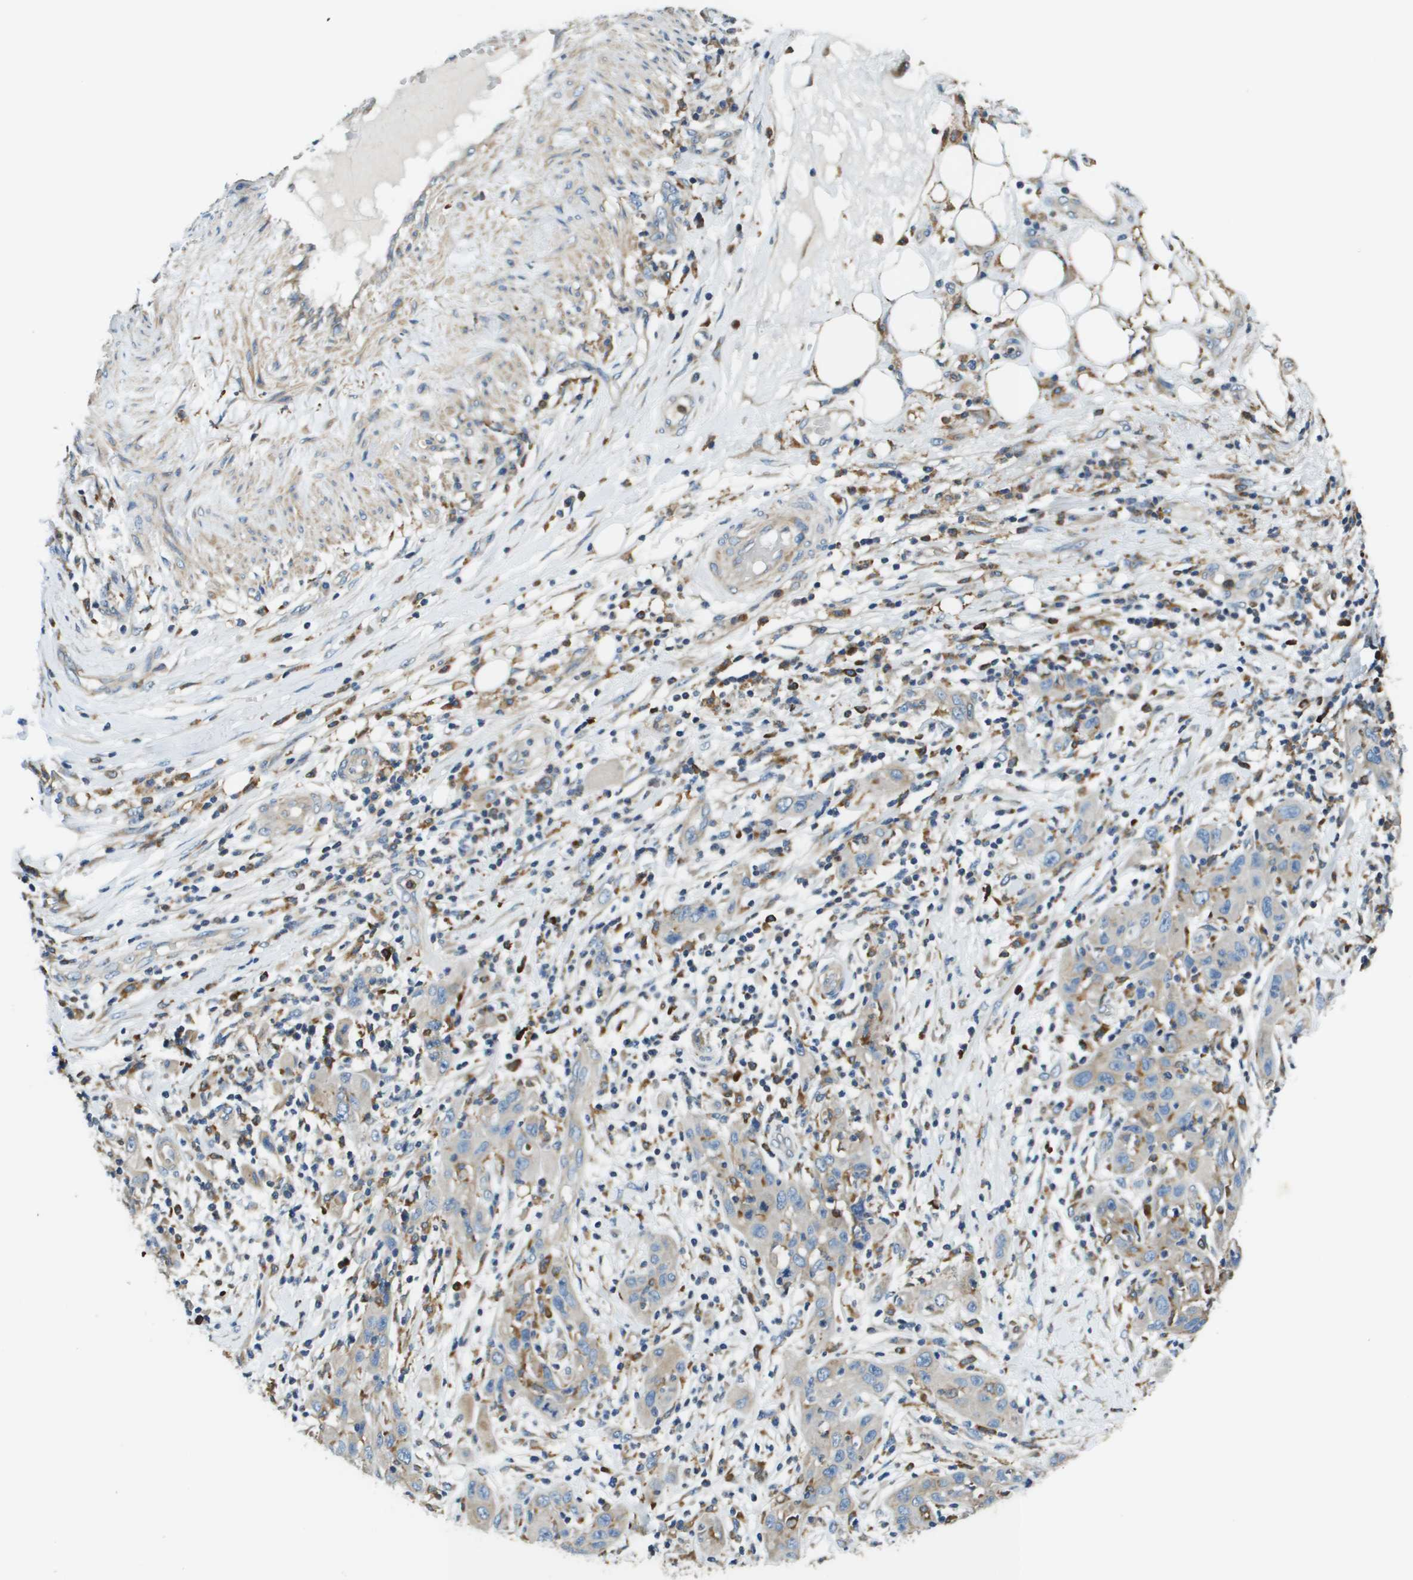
{"staining": {"intensity": "weak", "quantity": "<25%", "location": "cytoplasmic/membranous"}, "tissue": "skin cancer", "cell_type": "Tumor cells", "image_type": "cancer", "snomed": [{"axis": "morphology", "description": "Squamous cell carcinoma, NOS"}, {"axis": "topography", "description": "Skin"}], "caption": "Human skin cancer (squamous cell carcinoma) stained for a protein using immunohistochemistry (IHC) reveals no positivity in tumor cells.", "gene": "CNPY3", "patient": {"sex": "female", "age": 88}}